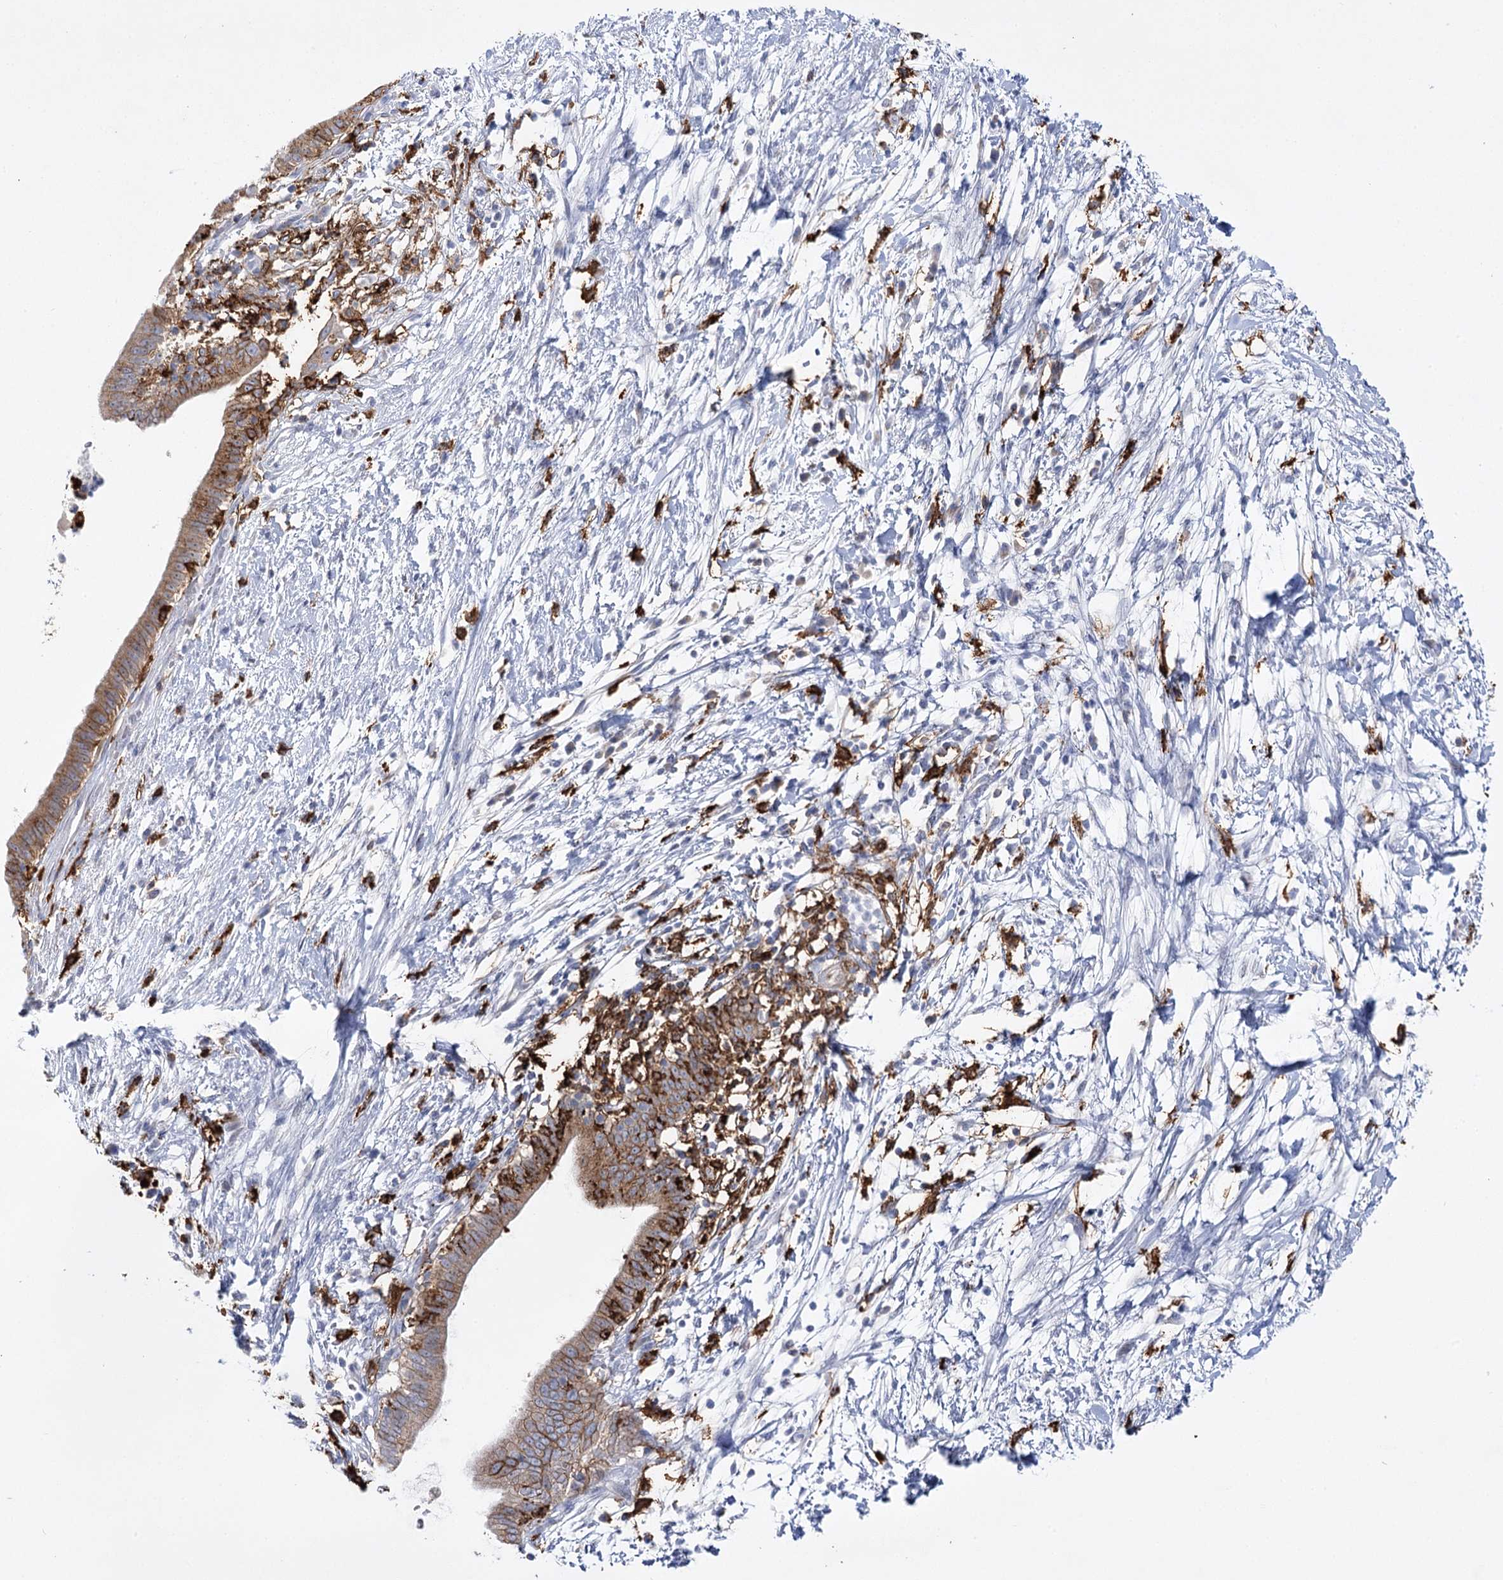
{"staining": {"intensity": "moderate", "quantity": ">75%", "location": "cytoplasmic/membranous"}, "tissue": "pancreatic cancer", "cell_type": "Tumor cells", "image_type": "cancer", "snomed": [{"axis": "morphology", "description": "Adenocarcinoma, NOS"}, {"axis": "topography", "description": "Pancreas"}], "caption": "Tumor cells reveal medium levels of moderate cytoplasmic/membranous expression in about >75% of cells in human adenocarcinoma (pancreatic). (brown staining indicates protein expression, while blue staining denotes nuclei).", "gene": "PIWIL4", "patient": {"sex": "male", "age": 68}}